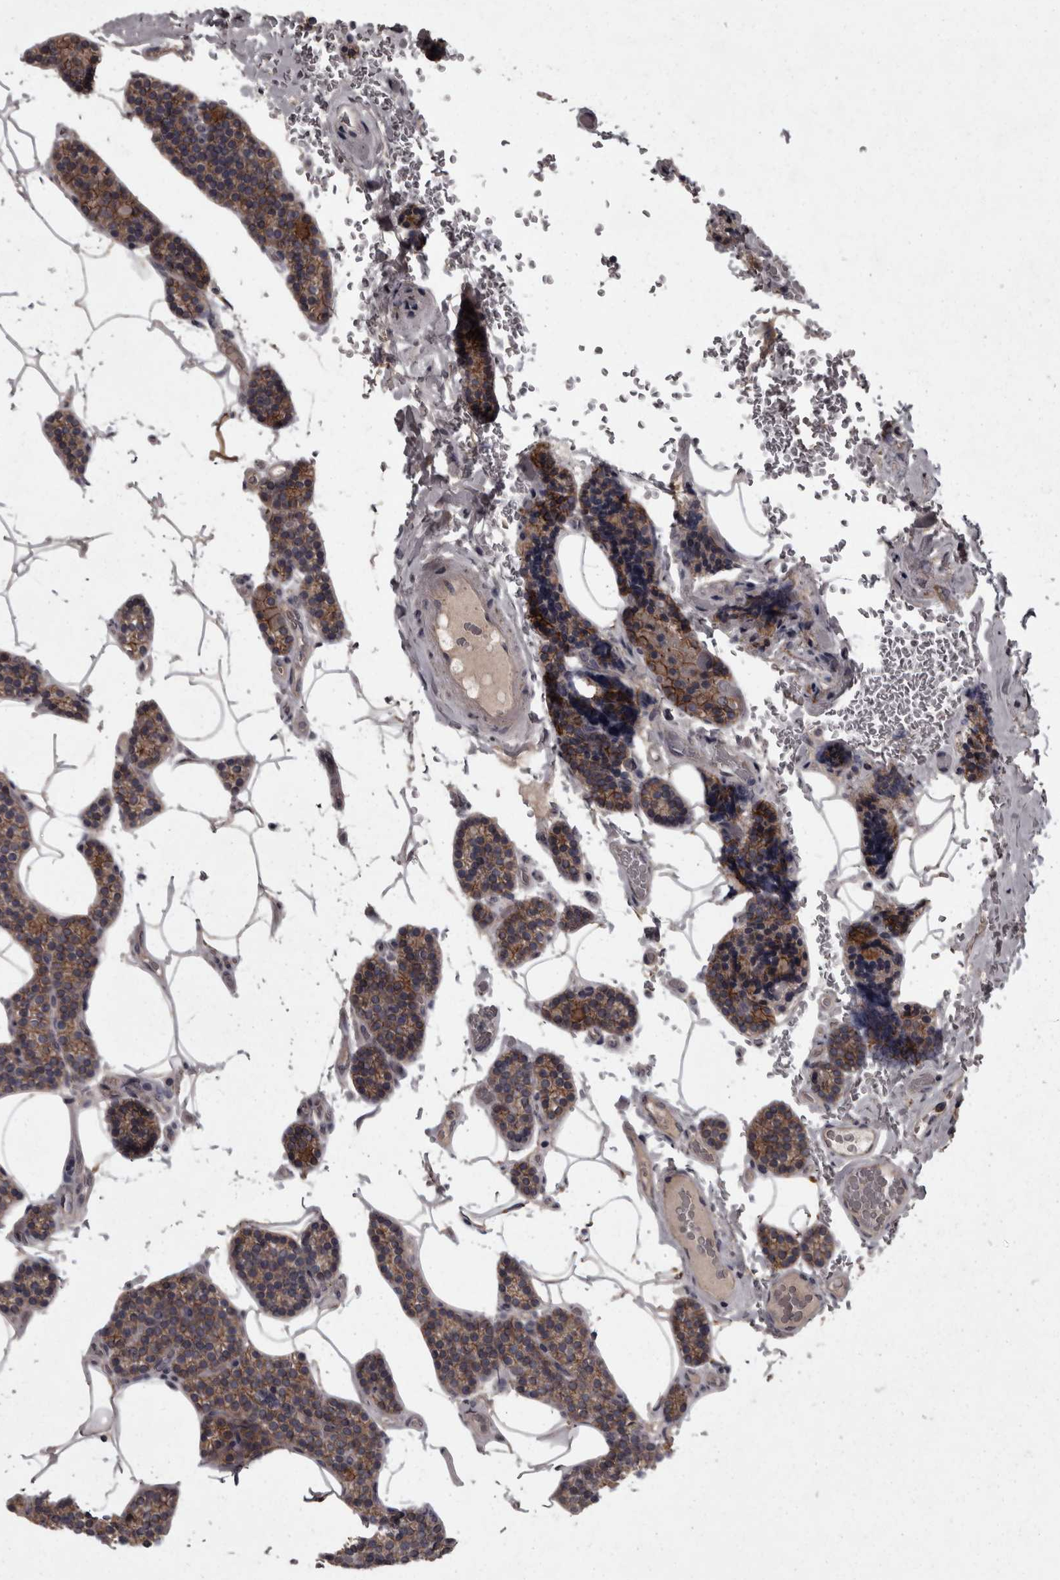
{"staining": {"intensity": "moderate", "quantity": ">75%", "location": "cytoplasmic/membranous"}, "tissue": "parathyroid gland", "cell_type": "Glandular cells", "image_type": "normal", "snomed": [{"axis": "morphology", "description": "Normal tissue, NOS"}, {"axis": "topography", "description": "Parathyroid gland"}], "caption": "Brown immunohistochemical staining in unremarkable parathyroid gland demonstrates moderate cytoplasmic/membranous staining in approximately >75% of glandular cells. (Brightfield microscopy of DAB IHC at high magnification).", "gene": "PCDH17", "patient": {"sex": "male", "age": 52}}